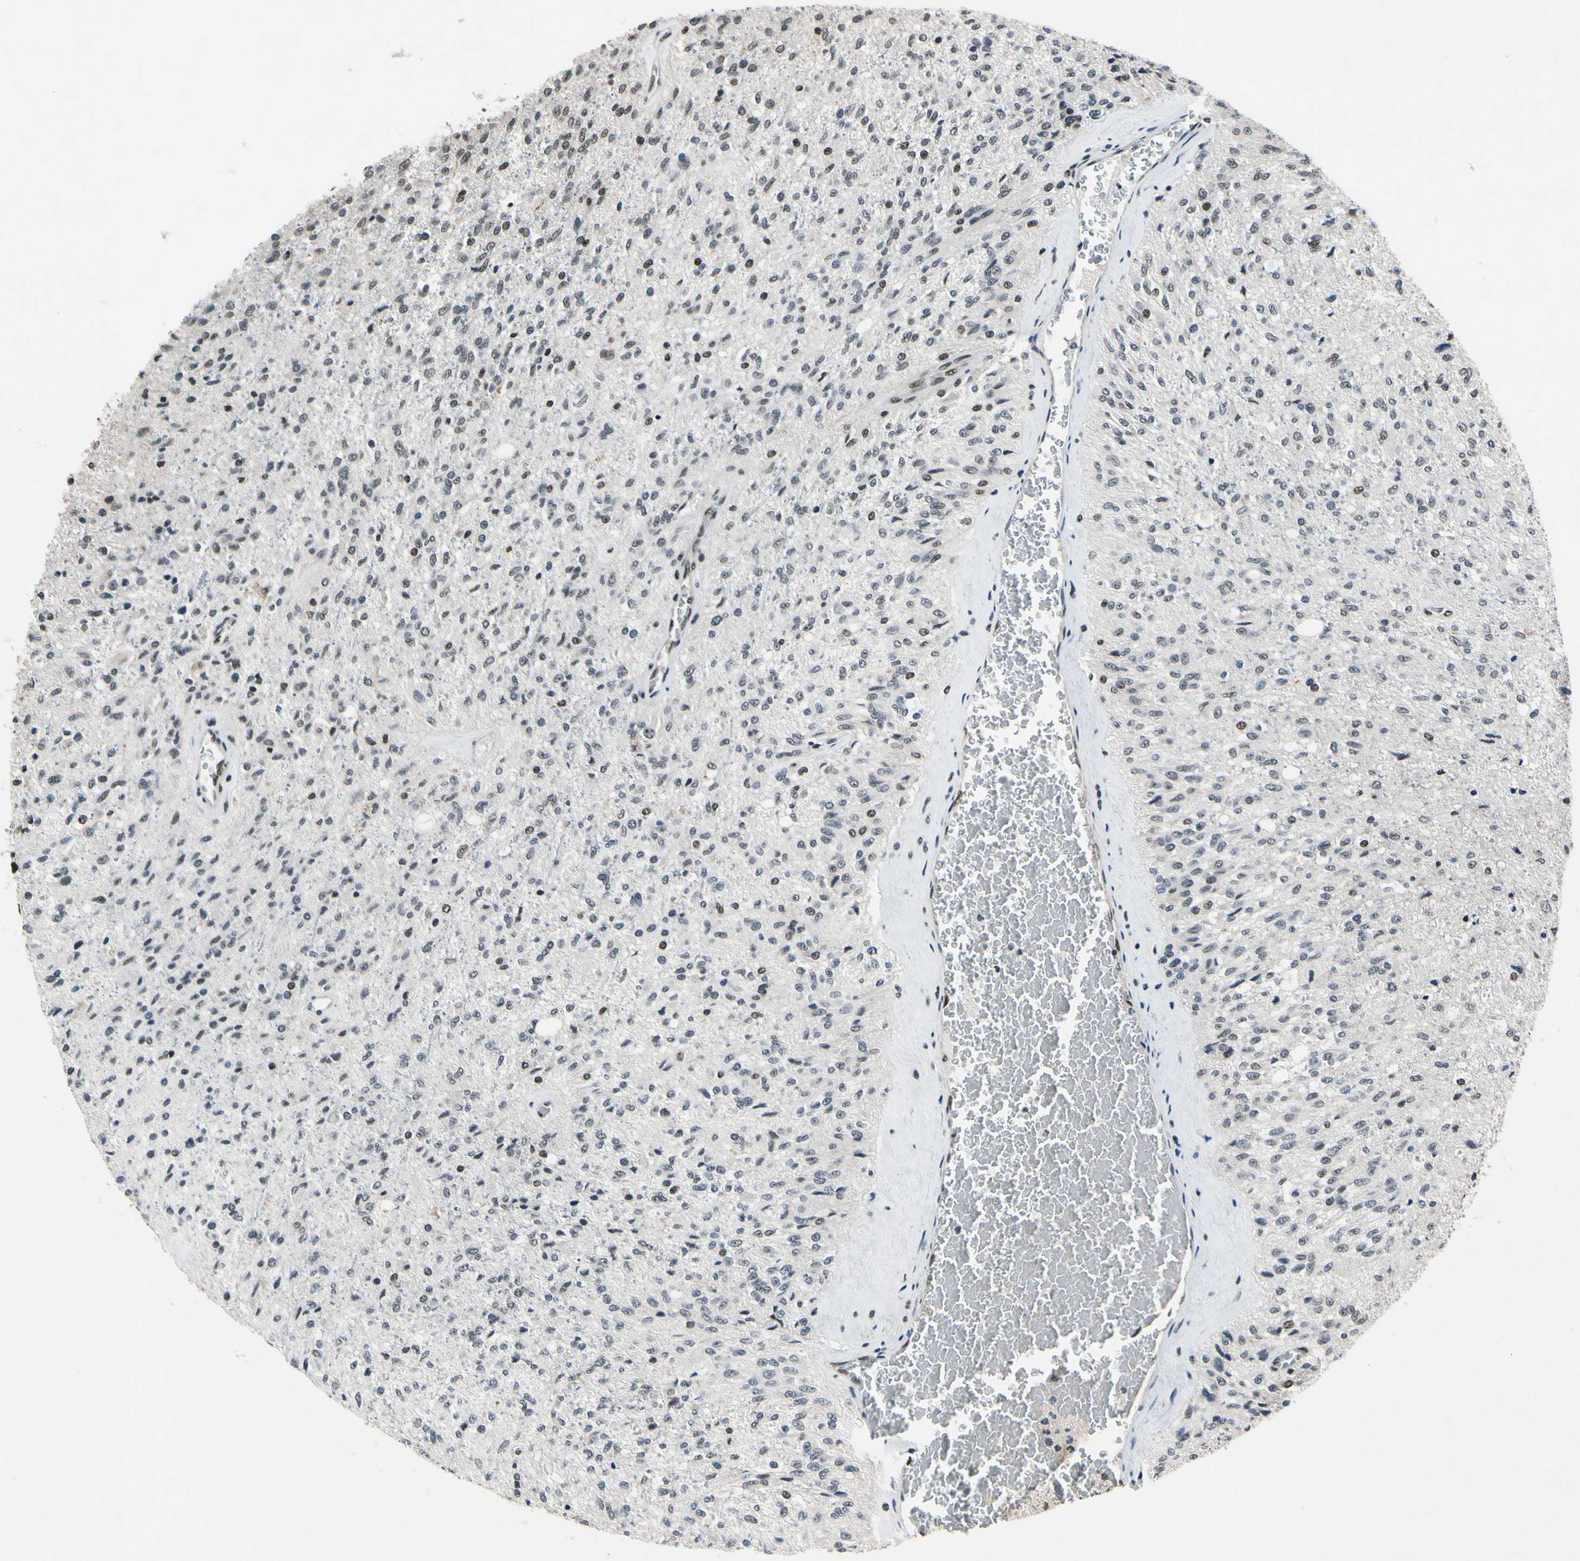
{"staining": {"intensity": "moderate", "quantity": "<25%", "location": "nuclear"}, "tissue": "glioma", "cell_type": "Tumor cells", "image_type": "cancer", "snomed": [{"axis": "morphology", "description": "Normal tissue, NOS"}, {"axis": "morphology", "description": "Glioma, malignant, High grade"}, {"axis": "topography", "description": "Cerebral cortex"}], "caption": "Malignant glioma (high-grade) stained with a brown dye reveals moderate nuclear positive expression in approximately <25% of tumor cells.", "gene": "RECQL", "patient": {"sex": "male", "age": 77}}